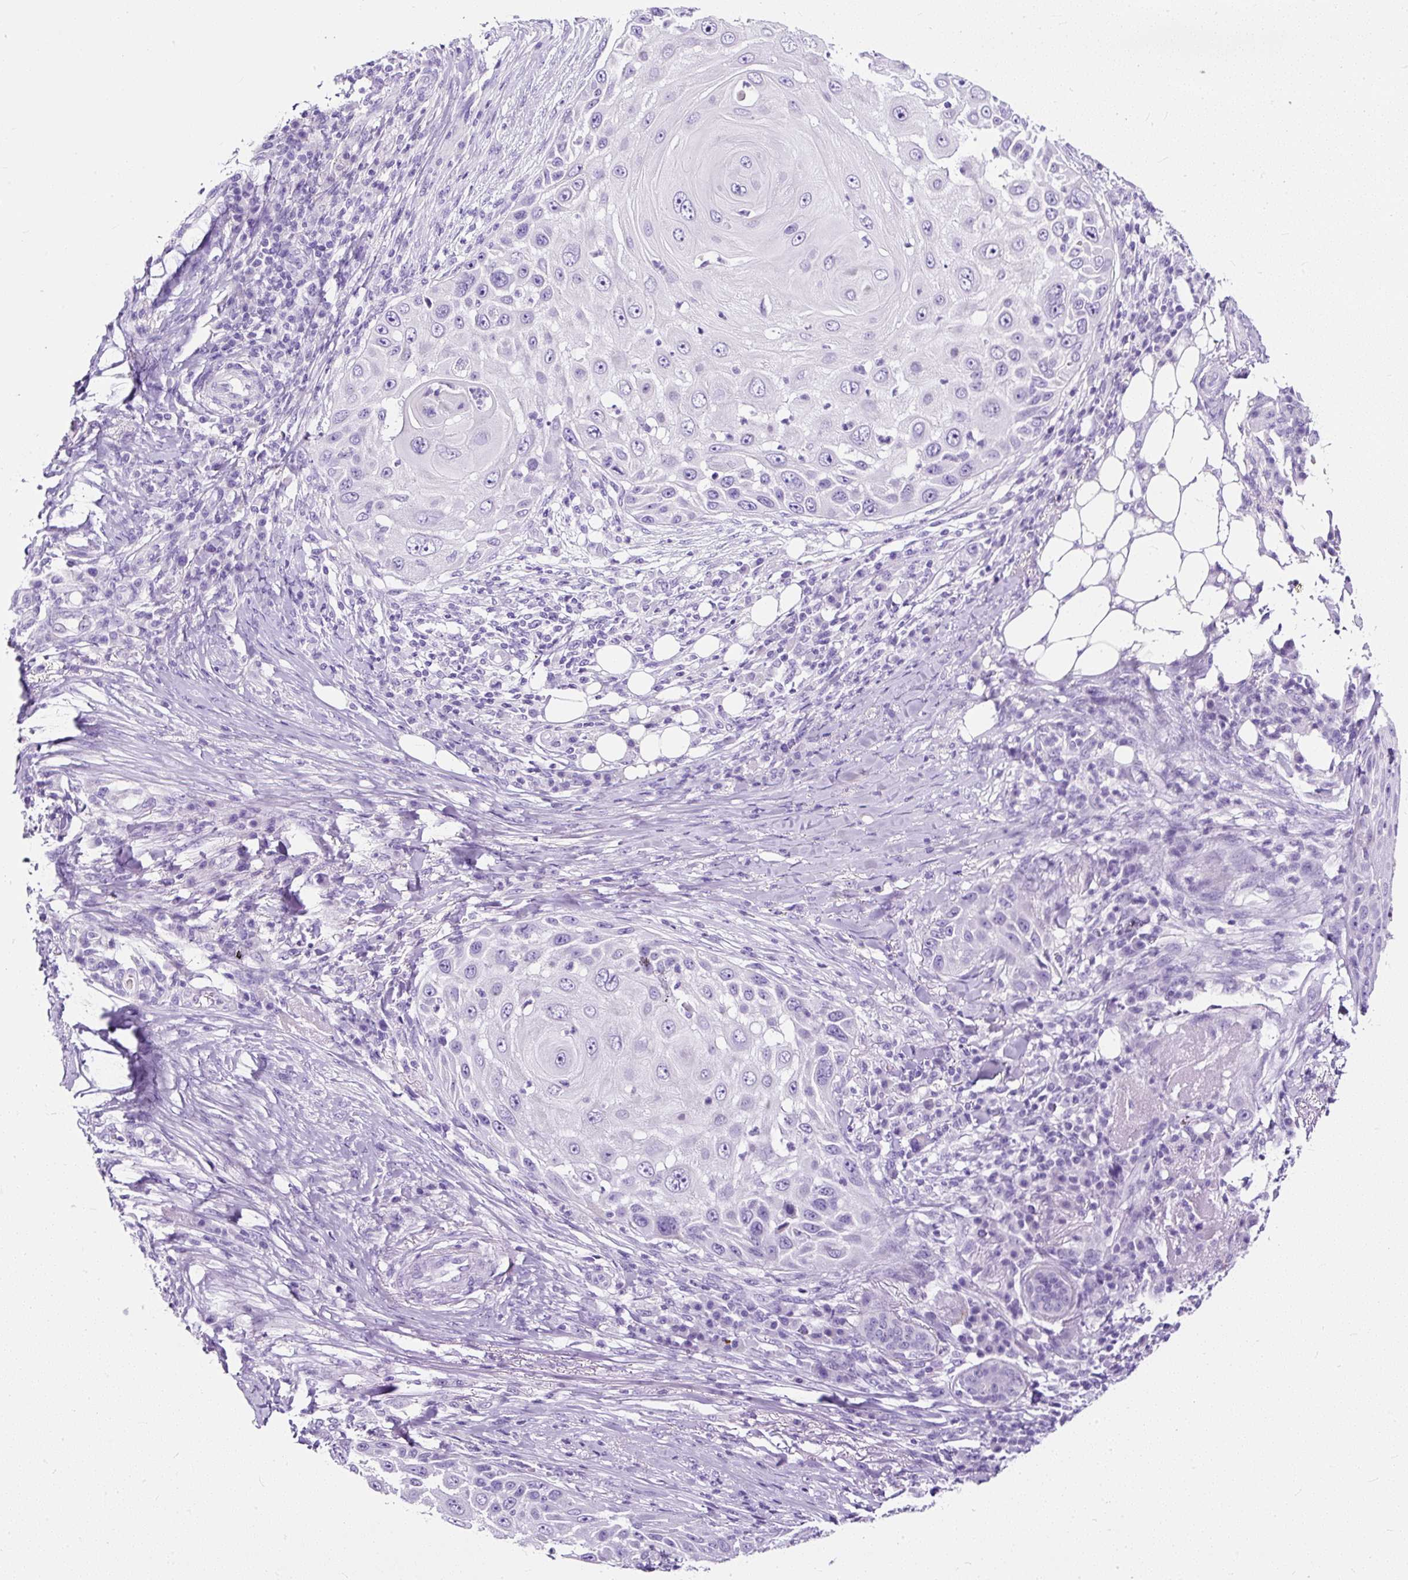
{"staining": {"intensity": "negative", "quantity": "none", "location": "none"}, "tissue": "skin cancer", "cell_type": "Tumor cells", "image_type": "cancer", "snomed": [{"axis": "morphology", "description": "Squamous cell carcinoma, NOS"}, {"axis": "topography", "description": "Skin"}], "caption": "This is an immunohistochemistry (IHC) micrograph of skin cancer. There is no positivity in tumor cells.", "gene": "STOX2", "patient": {"sex": "female", "age": 44}}